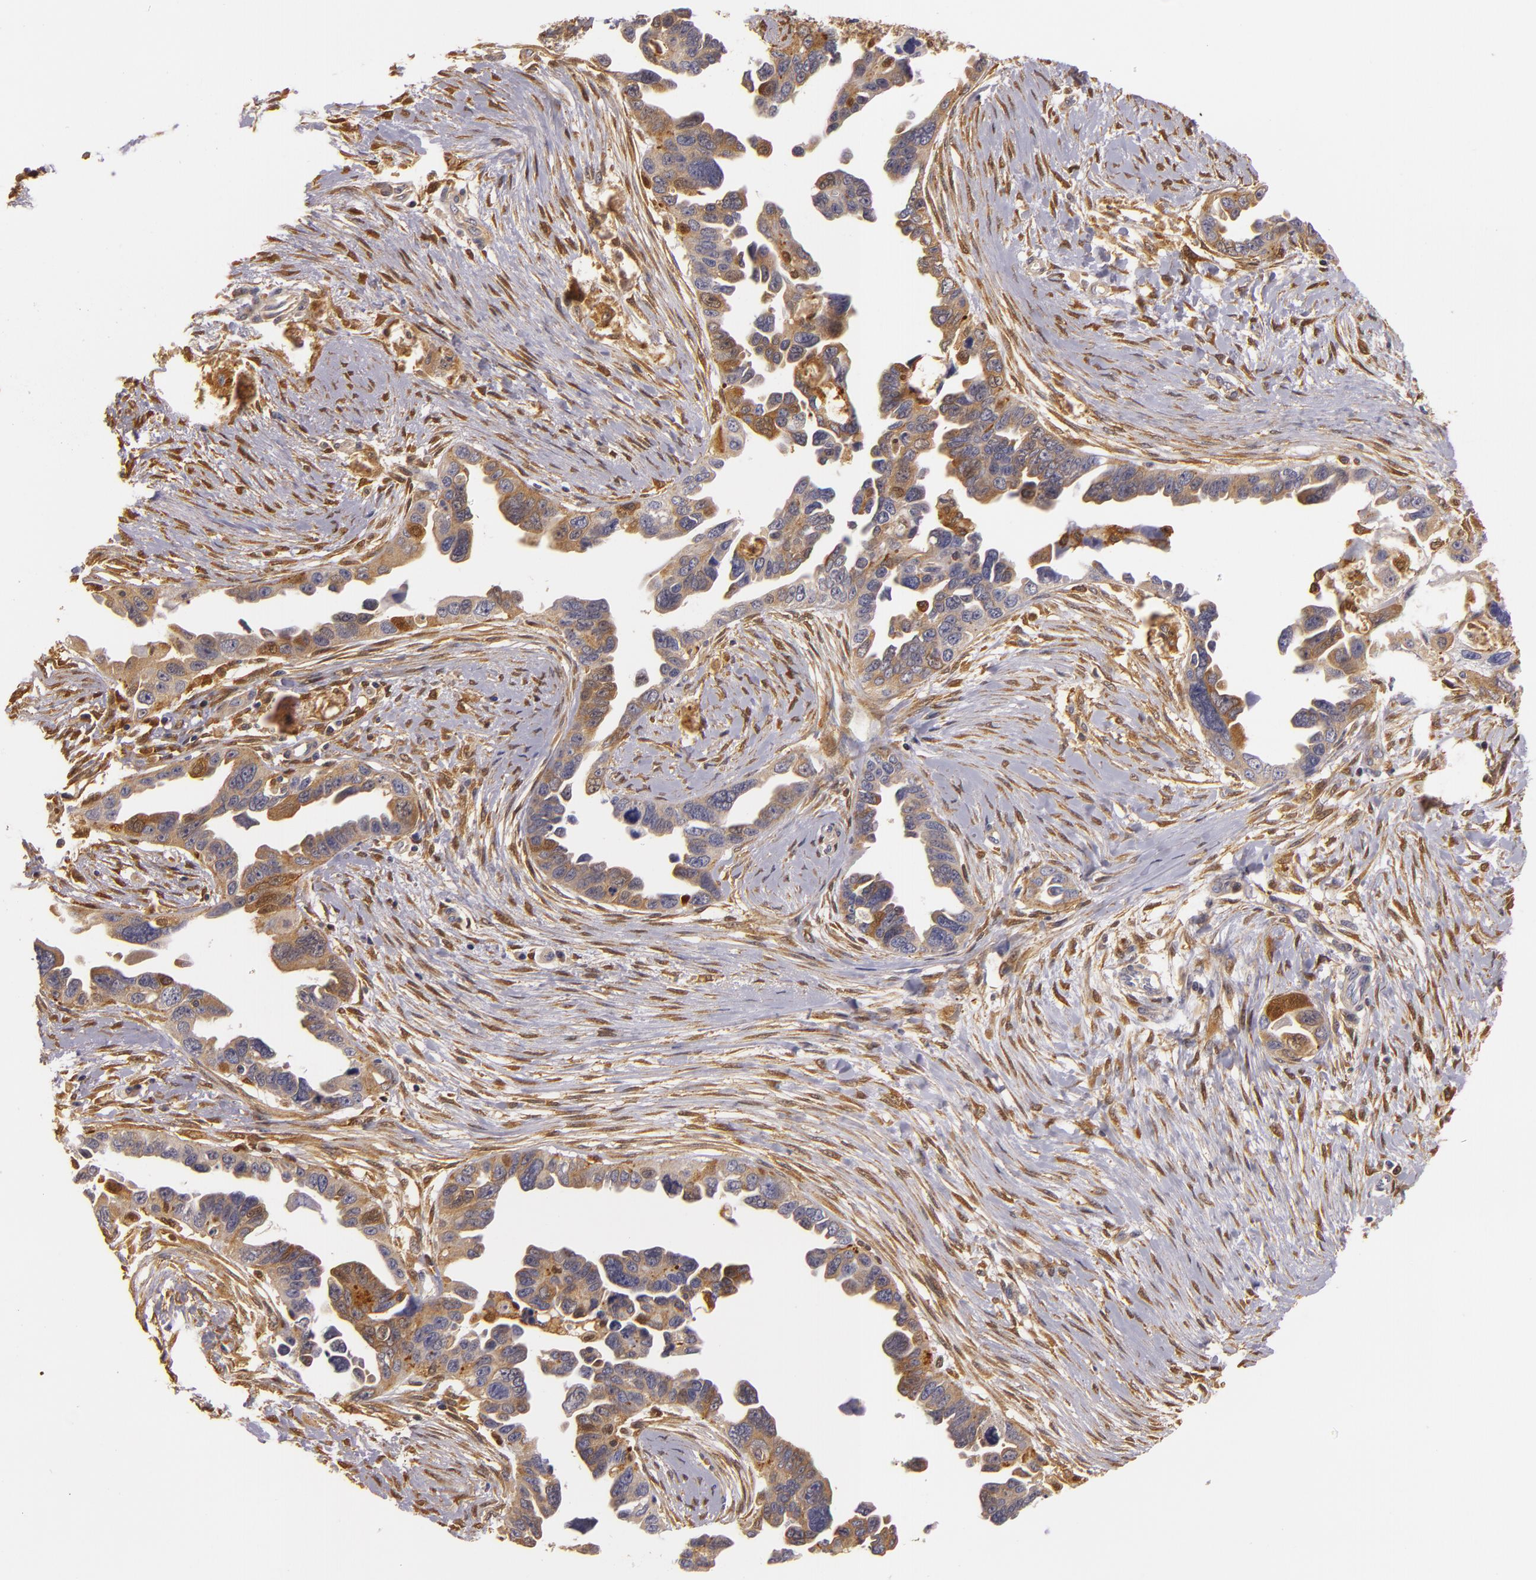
{"staining": {"intensity": "moderate", "quantity": "25%-75%", "location": "cytoplasmic/membranous"}, "tissue": "ovarian cancer", "cell_type": "Tumor cells", "image_type": "cancer", "snomed": [{"axis": "morphology", "description": "Cystadenocarcinoma, serous, NOS"}, {"axis": "topography", "description": "Ovary"}], "caption": "This is an image of IHC staining of ovarian cancer, which shows moderate staining in the cytoplasmic/membranous of tumor cells.", "gene": "TOM1", "patient": {"sex": "female", "age": 63}}